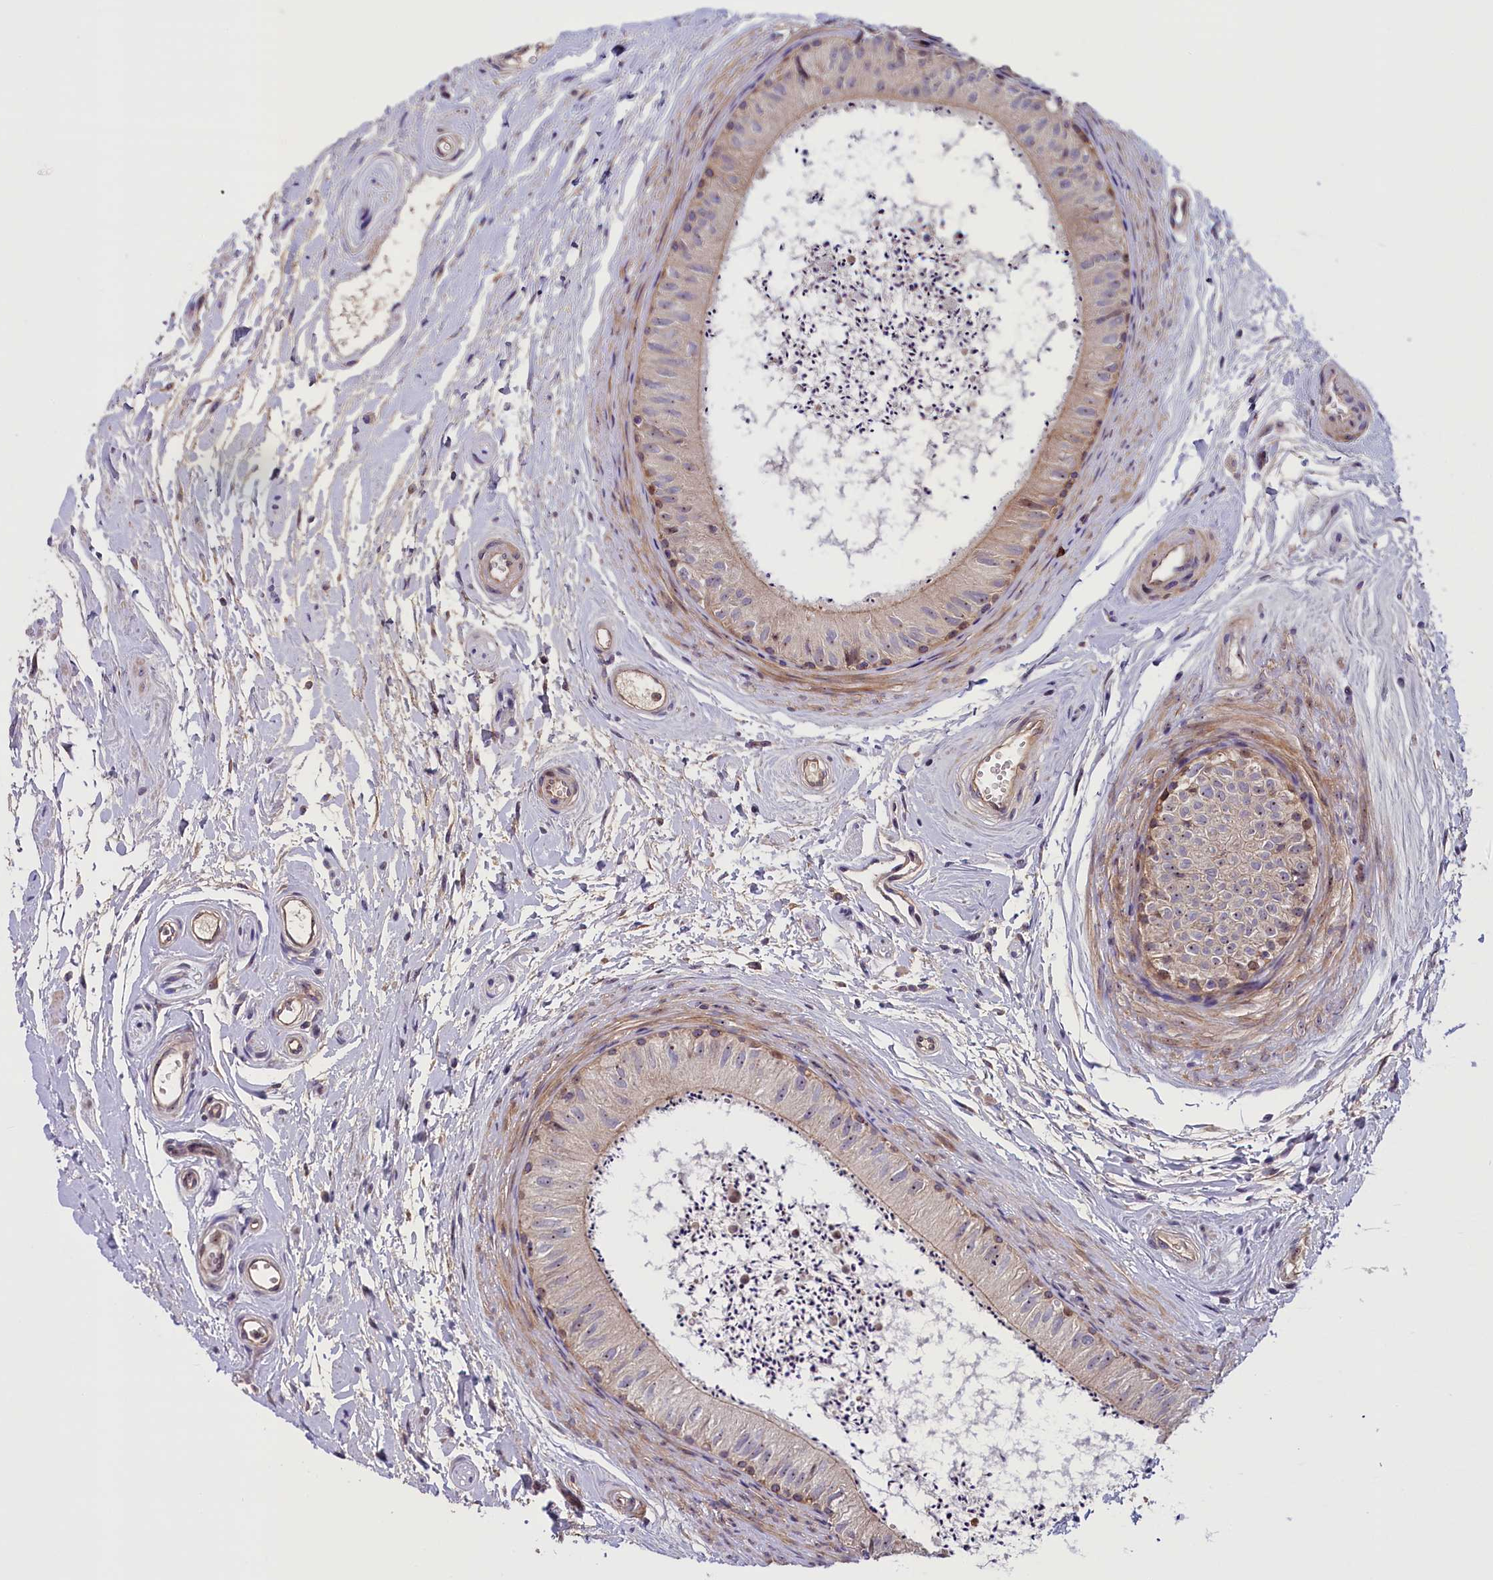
{"staining": {"intensity": "weak", "quantity": ">75%", "location": "cytoplasmic/membranous,nuclear"}, "tissue": "epididymis", "cell_type": "Glandular cells", "image_type": "normal", "snomed": [{"axis": "morphology", "description": "Normal tissue, NOS"}, {"axis": "topography", "description": "Epididymis"}], "caption": "Glandular cells display weak cytoplasmic/membranous,nuclear positivity in approximately >75% of cells in benign epididymis. (brown staining indicates protein expression, while blue staining denotes nuclei).", "gene": "FRY", "patient": {"sex": "male", "age": 56}}